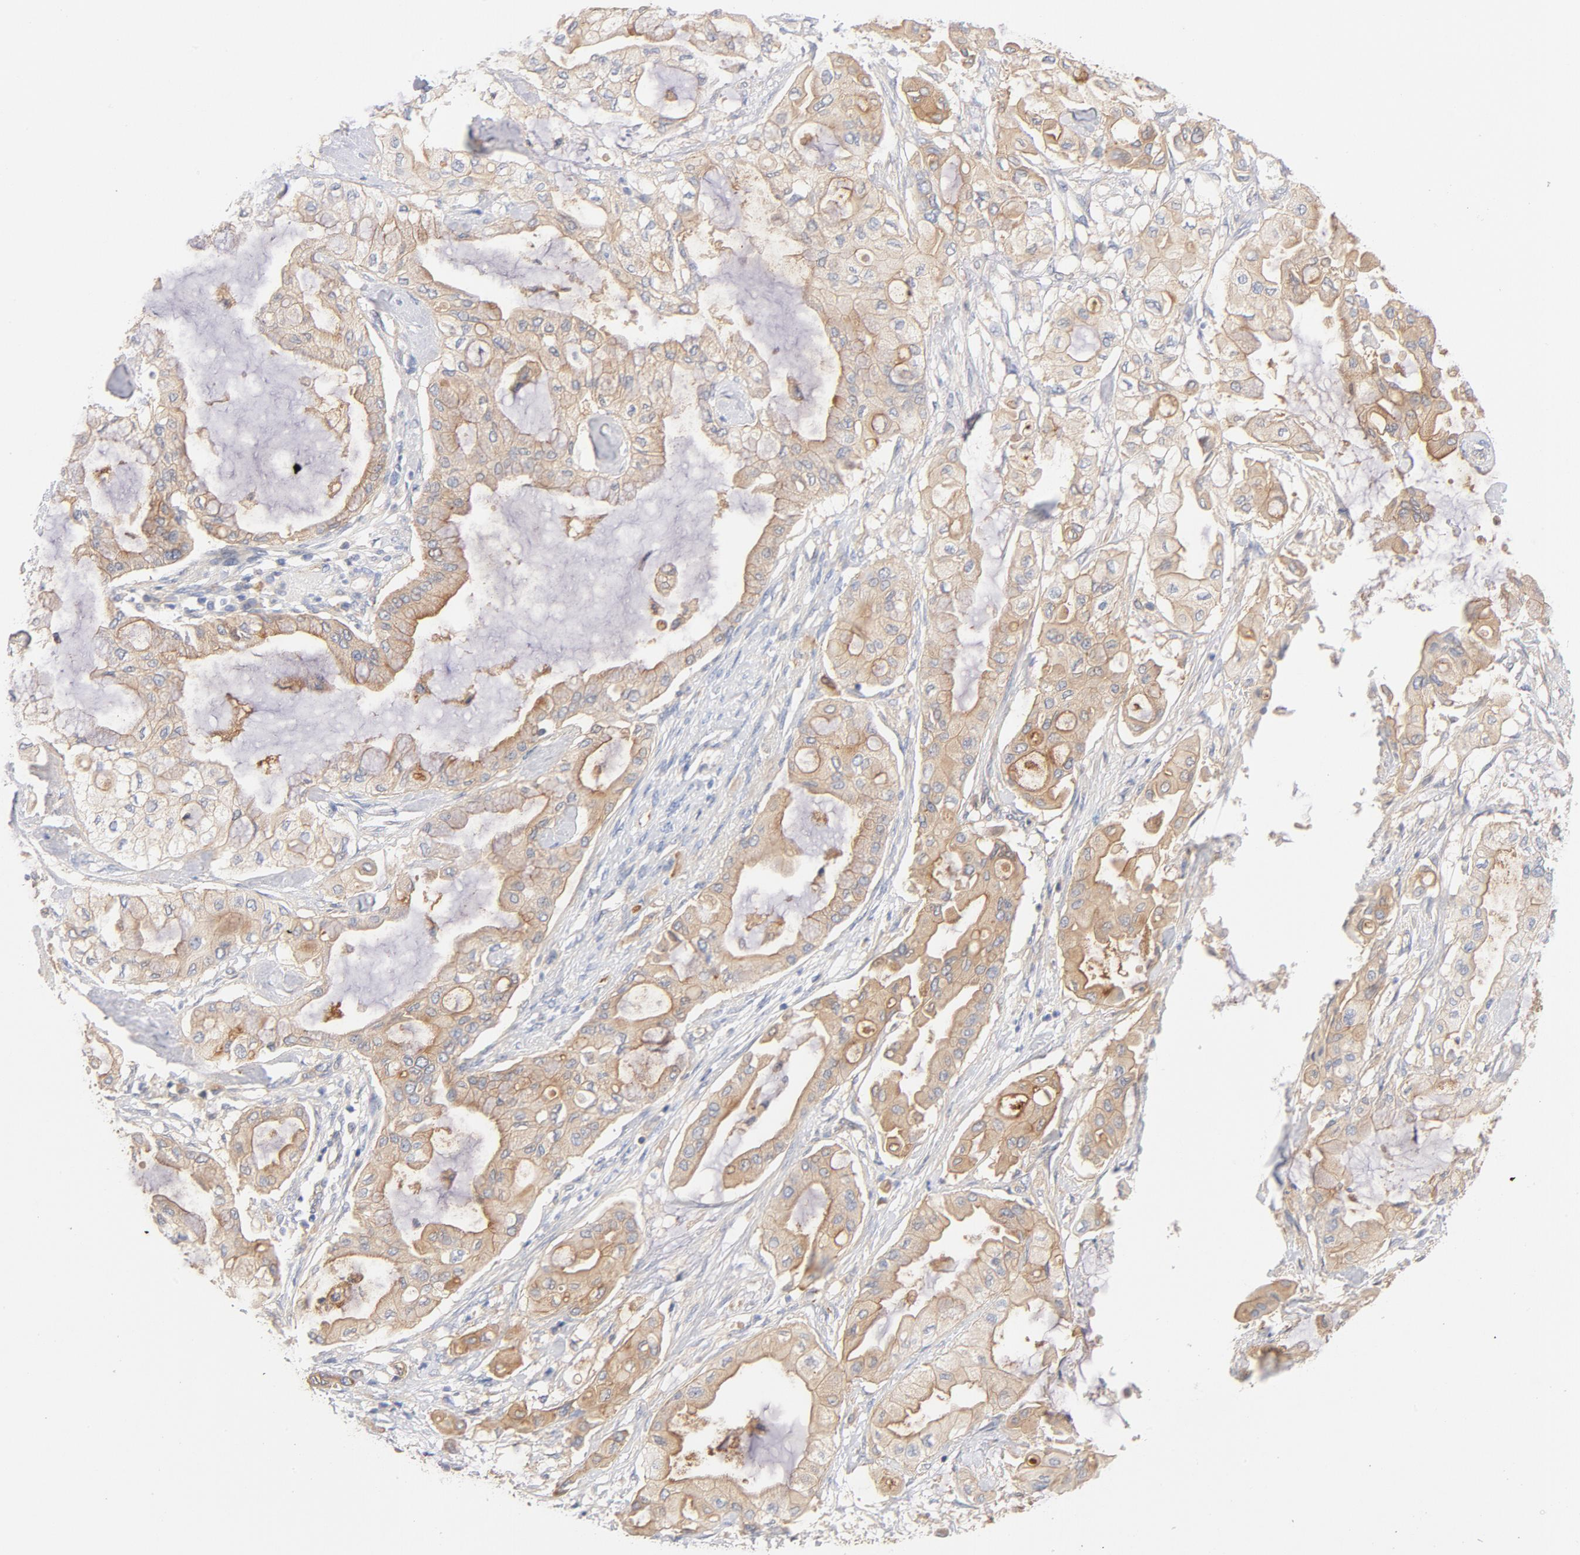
{"staining": {"intensity": "weak", "quantity": ">75%", "location": "cytoplasmic/membranous"}, "tissue": "pancreatic cancer", "cell_type": "Tumor cells", "image_type": "cancer", "snomed": [{"axis": "morphology", "description": "Adenocarcinoma, NOS"}, {"axis": "morphology", "description": "Adenocarcinoma, metastatic, NOS"}, {"axis": "topography", "description": "Lymph node"}, {"axis": "topography", "description": "Pancreas"}, {"axis": "topography", "description": "Duodenum"}], "caption": "Tumor cells reveal weak cytoplasmic/membranous expression in approximately >75% of cells in pancreatic cancer (adenocarcinoma).", "gene": "SRC", "patient": {"sex": "female", "age": 64}}